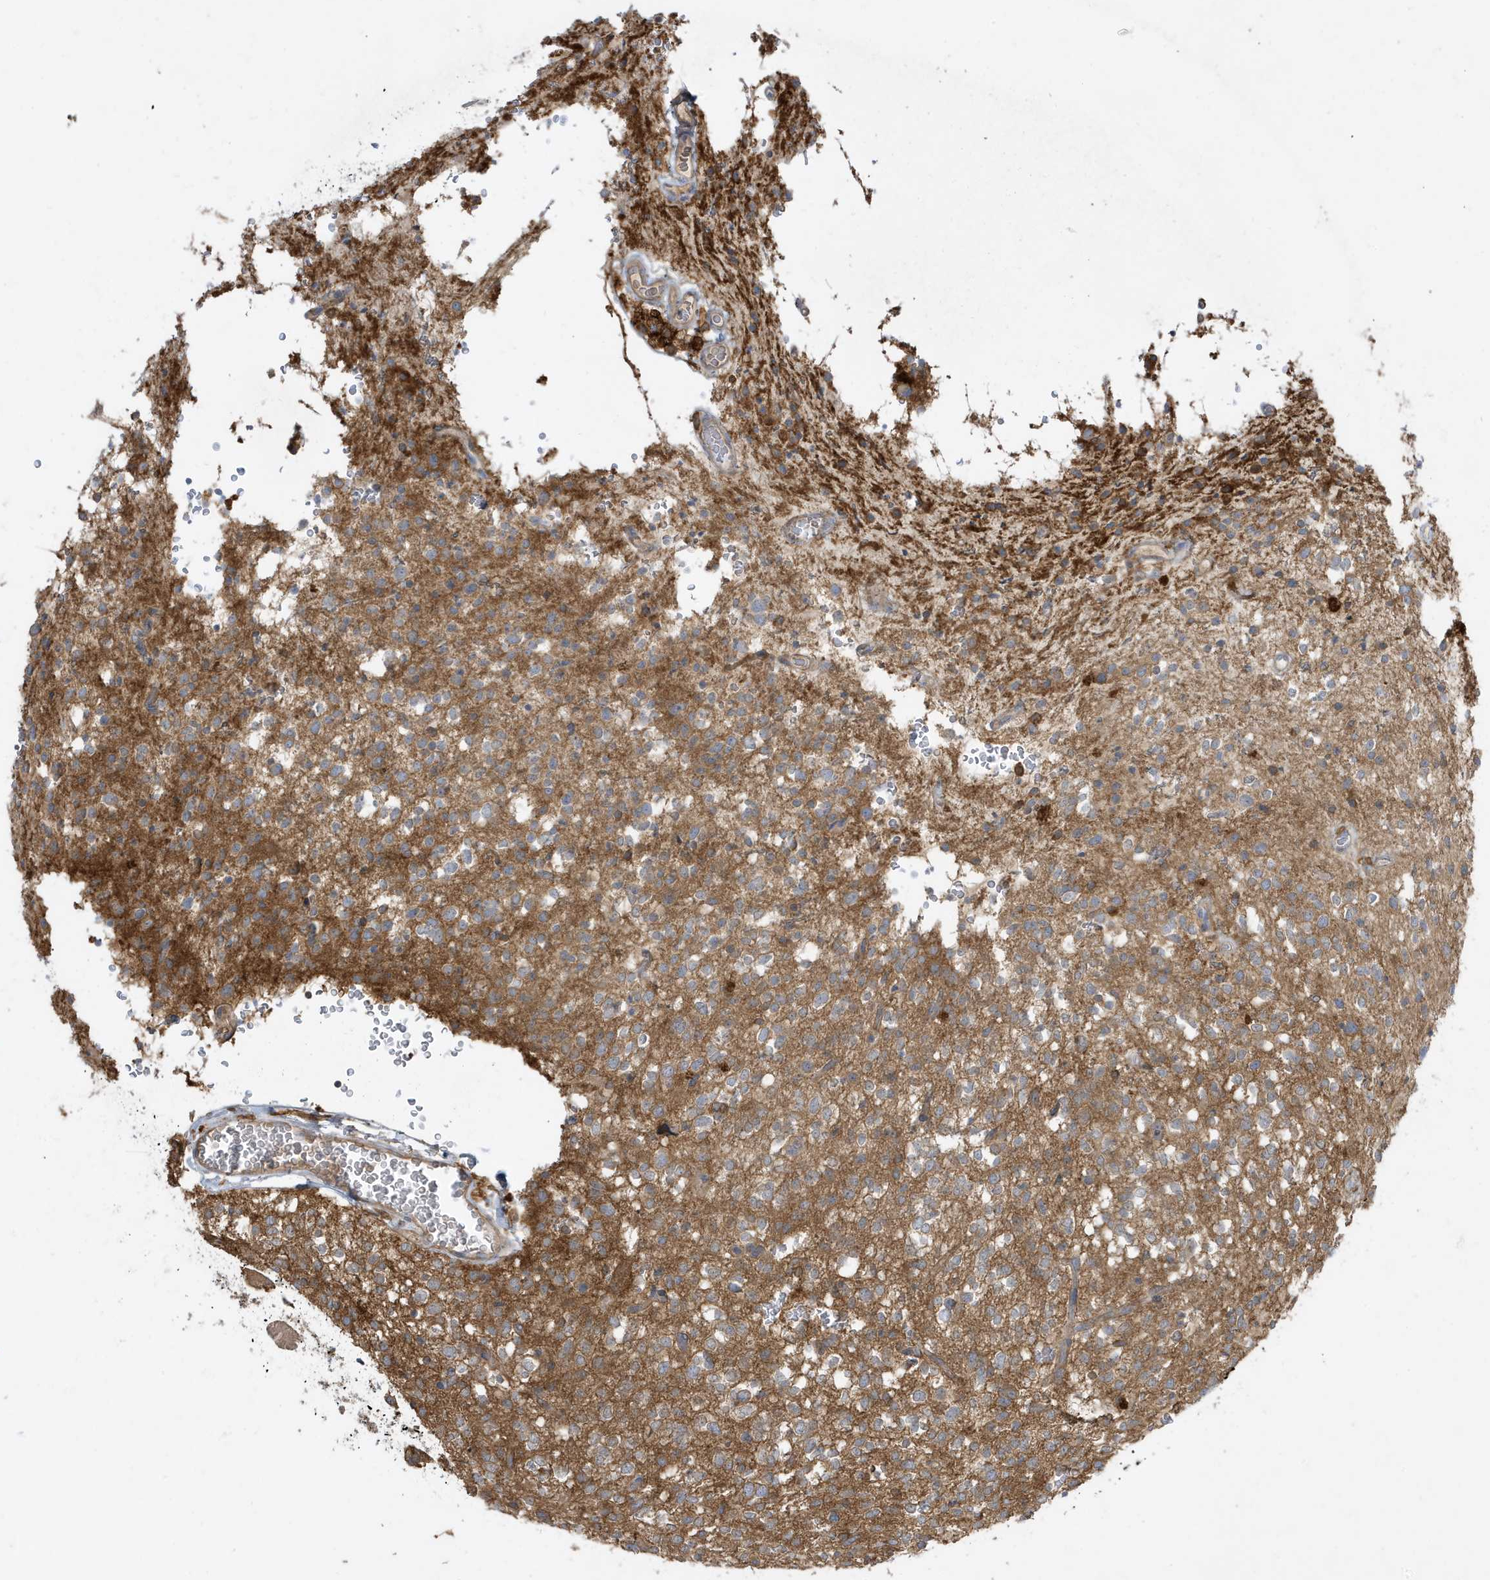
{"staining": {"intensity": "negative", "quantity": "none", "location": "none"}, "tissue": "glioma", "cell_type": "Tumor cells", "image_type": "cancer", "snomed": [{"axis": "morphology", "description": "Glioma, malignant, High grade"}, {"axis": "topography", "description": "Brain"}], "caption": "Human malignant high-grade glioma stained for a protein using IHC reveals no positivity in tumor cells.", "gene": "ABTB1", "patient": {"sex": "male", "age": 34}}